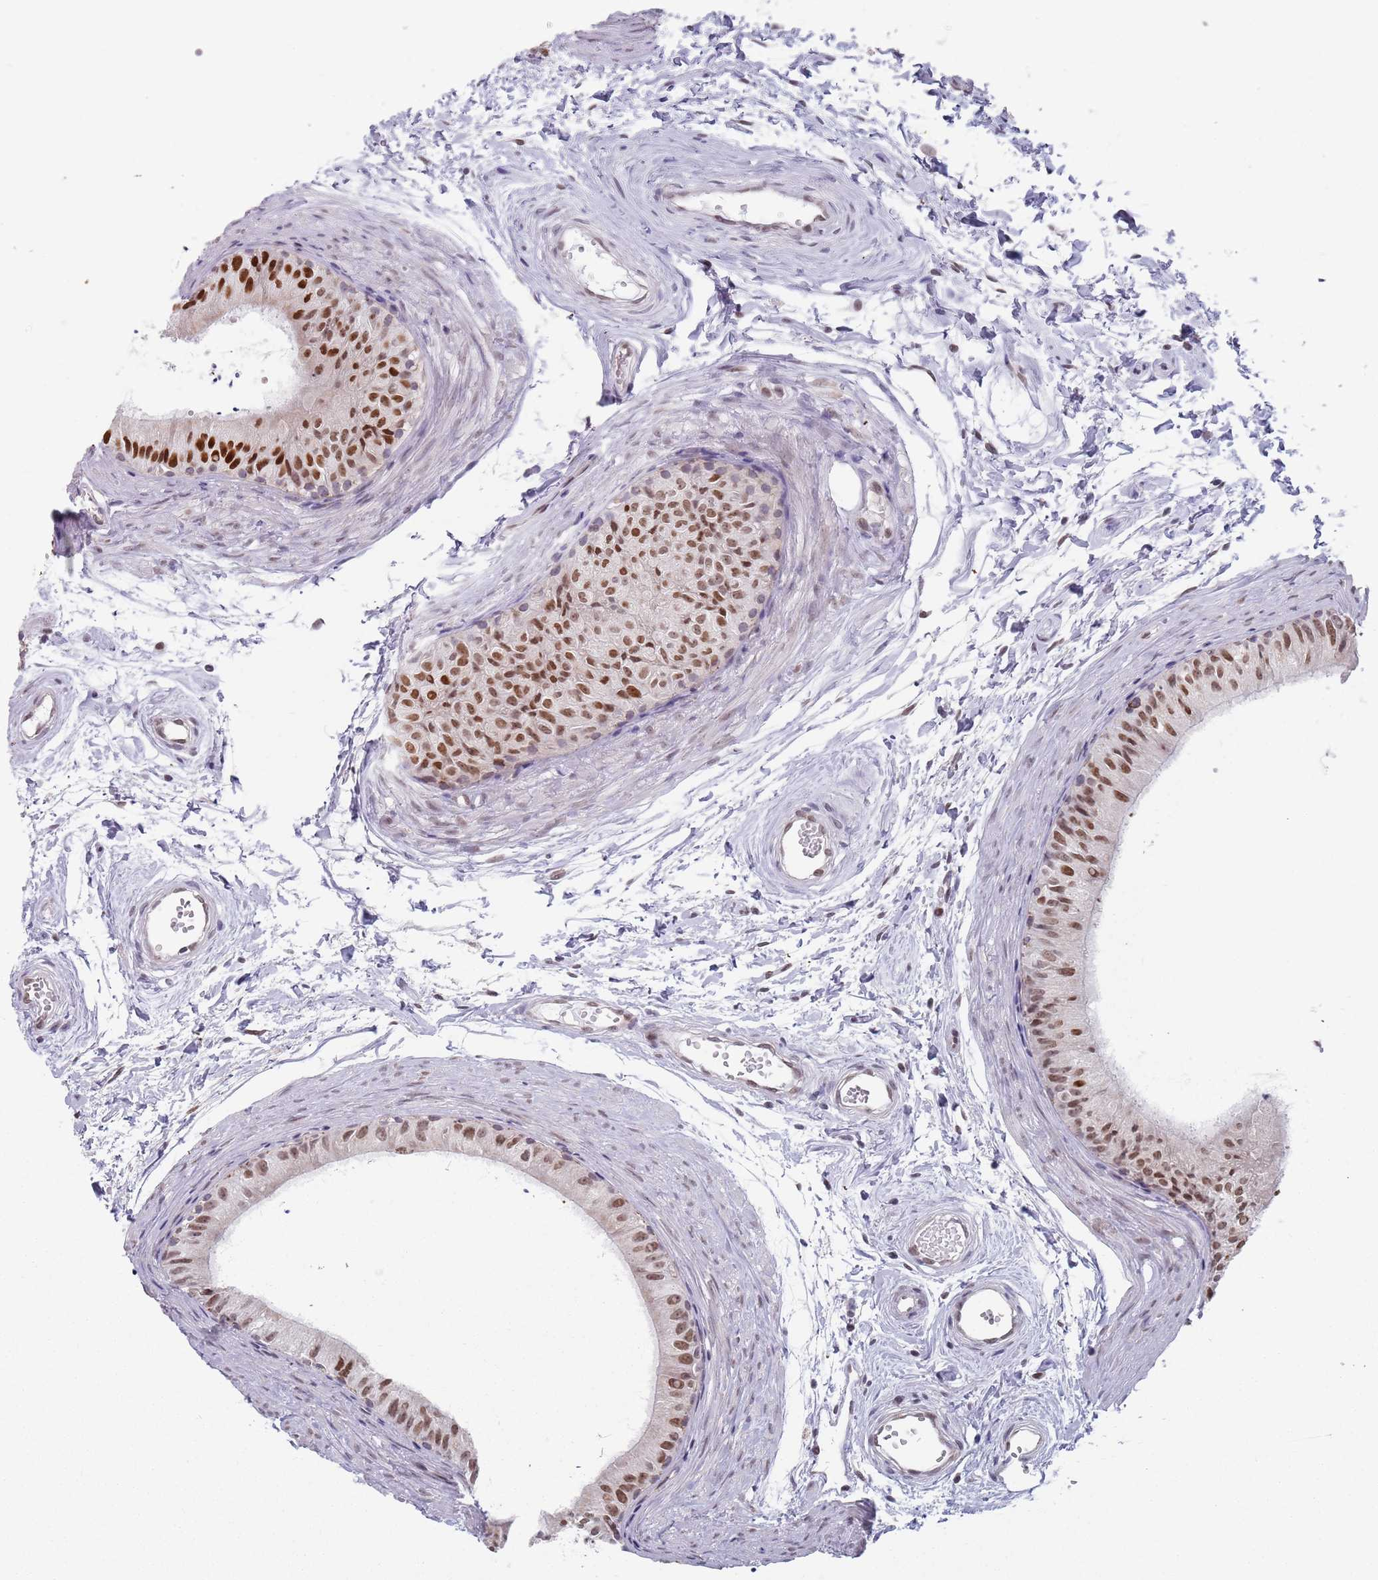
{"staining": {"intensity": "strong", "quantity": "25%-75%", "location": "nuclear"}, "tissue": "epididymis", "cell_type": "Glandular cells", "image_type": "normal", "snomed": [{"axis": "morphology", "description": "Normal tissue, NOS"}, {"axis": "topography", "description": "Epididymis"}], "caption": "High-power microscopy captured an immunohistochemistry histopathology image of normal epididymis, revealing strong nuclear expression in approximately 25%-75% of glandular cells.", "gene": "MFSD12", "patient": {"sex": "male", "age": 56}}